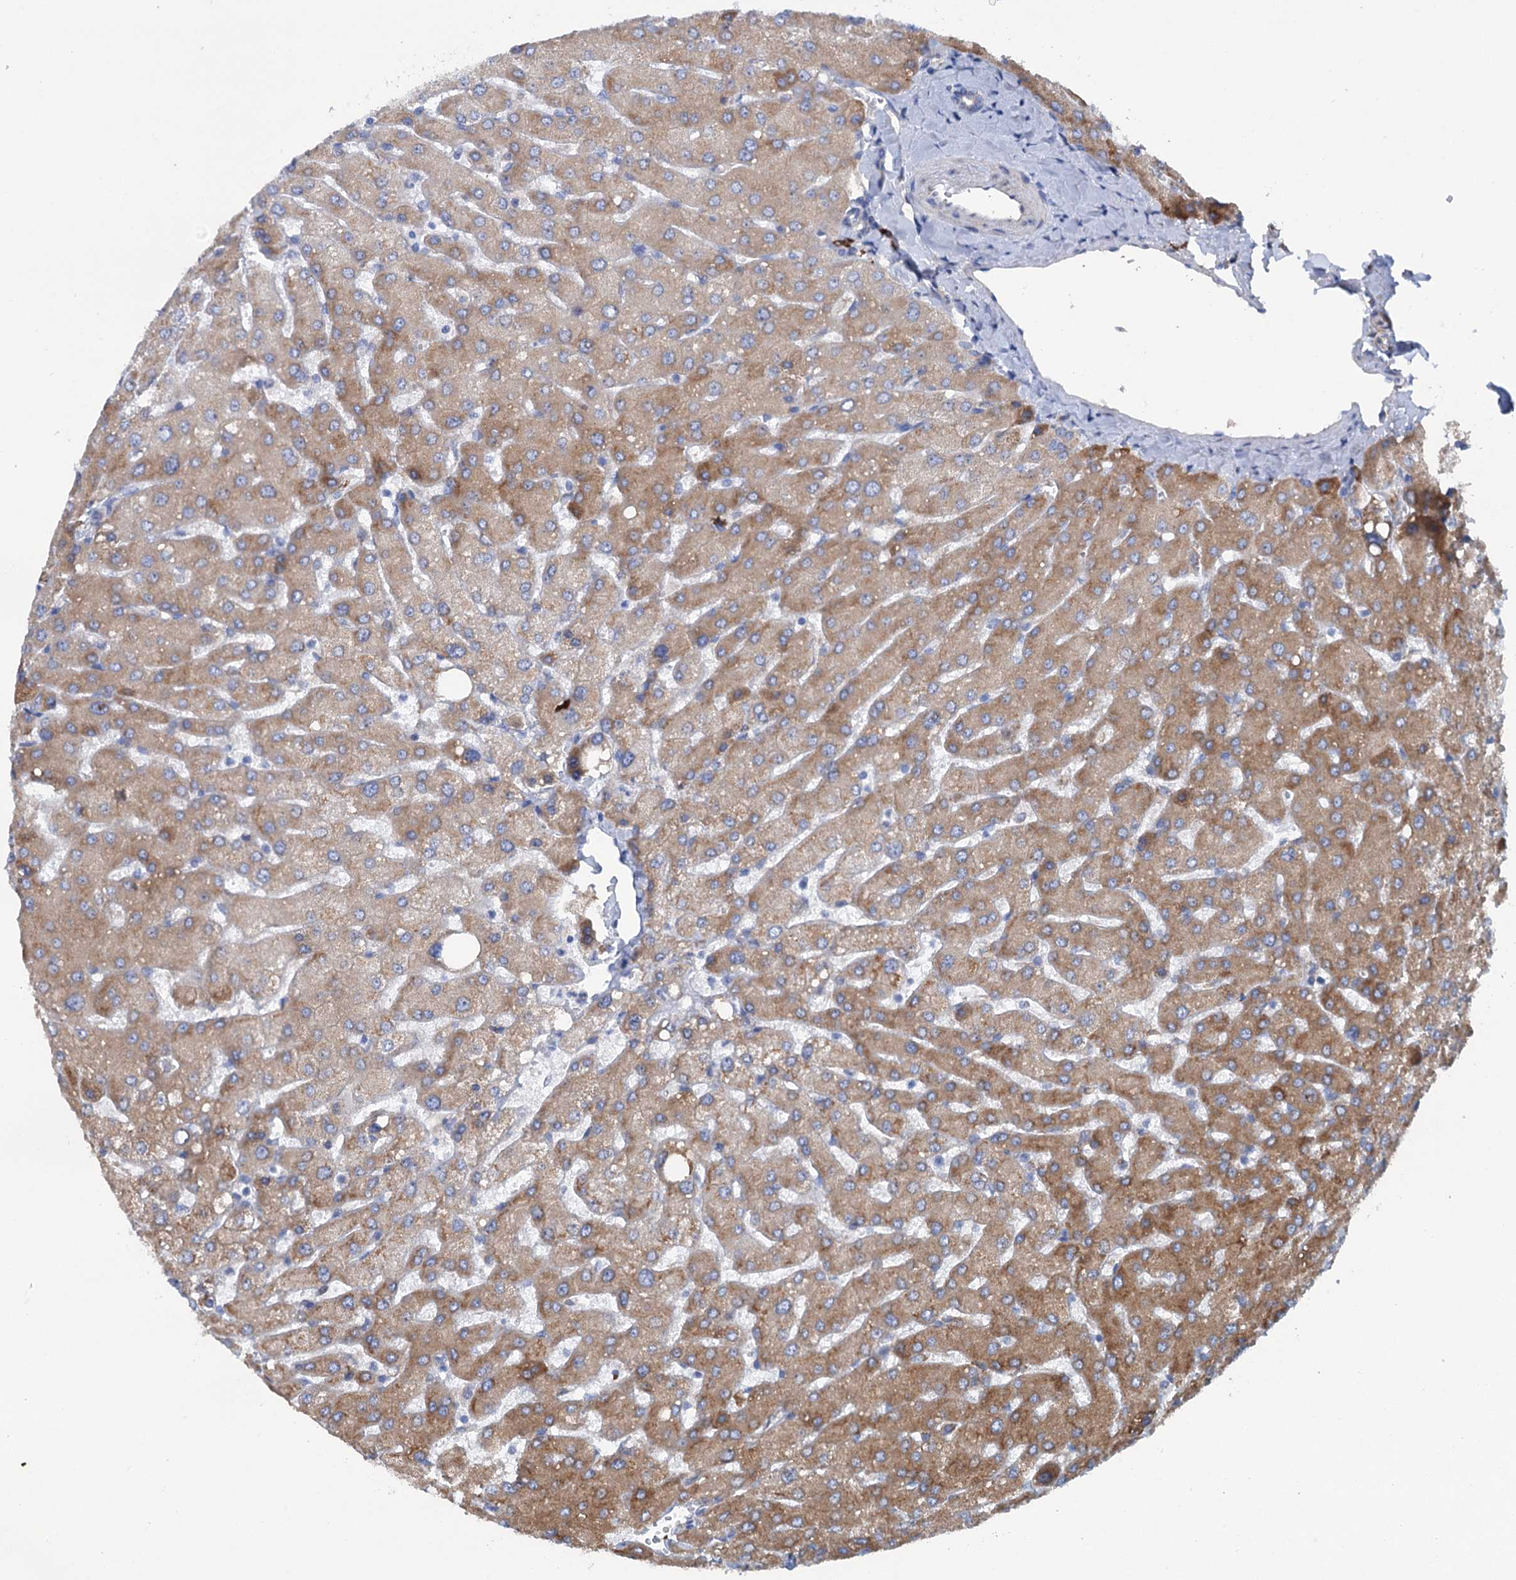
{"staining": {"intensity": "moderate", "quantity": ">75%", "location": "cytoplasmic/membranous"}, "tissue": "liver", "cell_type": "Cholangiocytes", "image_type": "normal", "snomed": [{"axis": "morphology", "description": "Normal tissue, NOS"}, {"axis": "topography", "description": "Liver"}], "caption": "High-power microscopy captured an immunohistochemistry micrograph of unremarkable liver, revealing moderate cytoplasmic/membranous expression in about >75% of cholangiocytes. (Stains: DAB (3,3'-diaminobenzidine) in brown, nuclei in blue, Microscopy: brightfield microscopy at high magnification).", "gene": "SHE", "patient": {"sex": "male", "age": 55}}